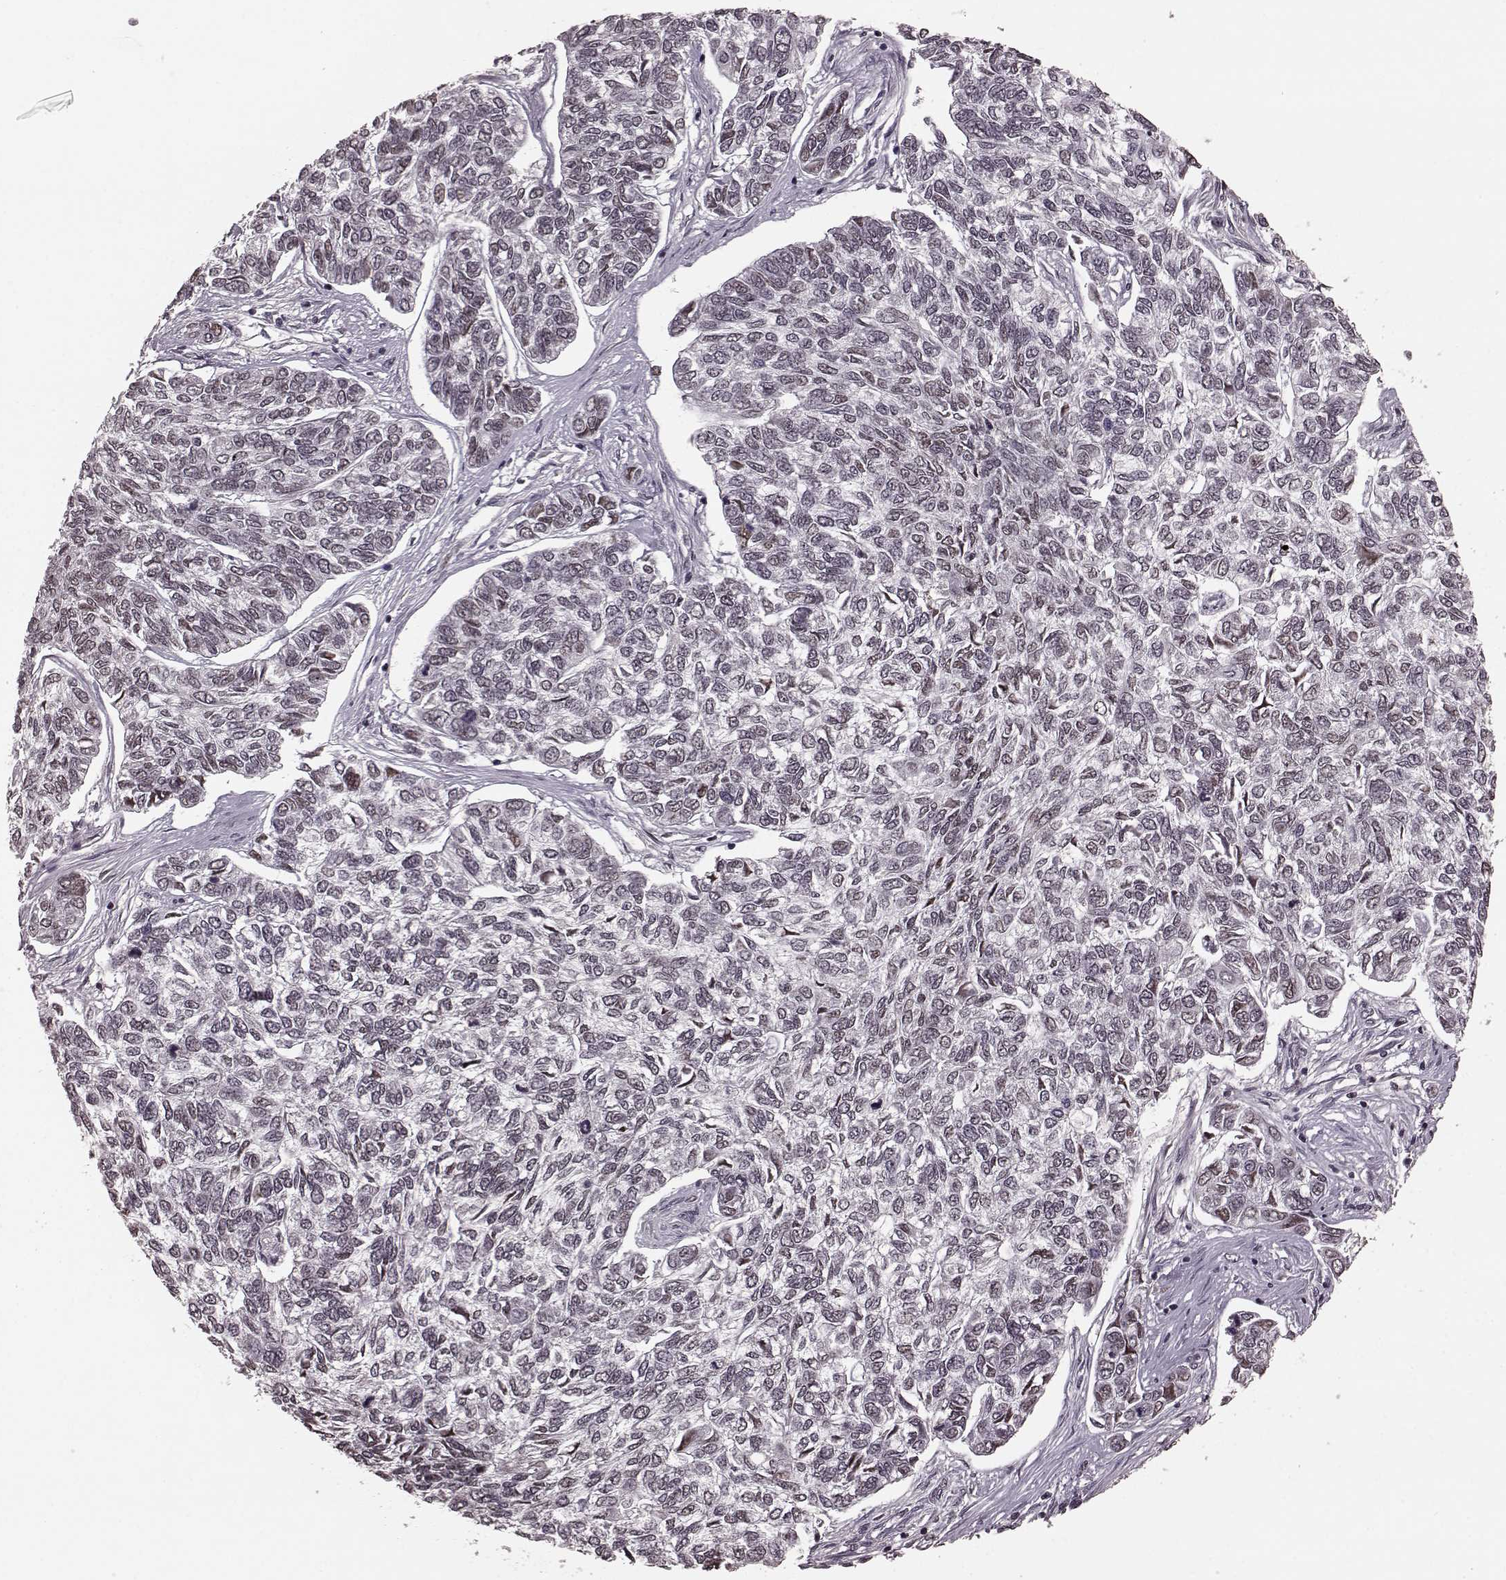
{"staining": {"intensity": "negative", "quantity": "none", "location": "none"}, "tissue": "skin cancer", "cell_type": "Tumor cells", "image_type": "cancer", "snomed": [{"axis": "morphology", "description": "Basal cell carcinoma"}, {"axis": "topography", "description": "Skin"}], "caption": "A high-resolution image shows immunohistochemistry staining of skin cancer, which shows no significant staining in tumor cells. Nuclei are stained in blue.", "gene": "PLCB4", "patient": {"sex": "female", "age": 65}}